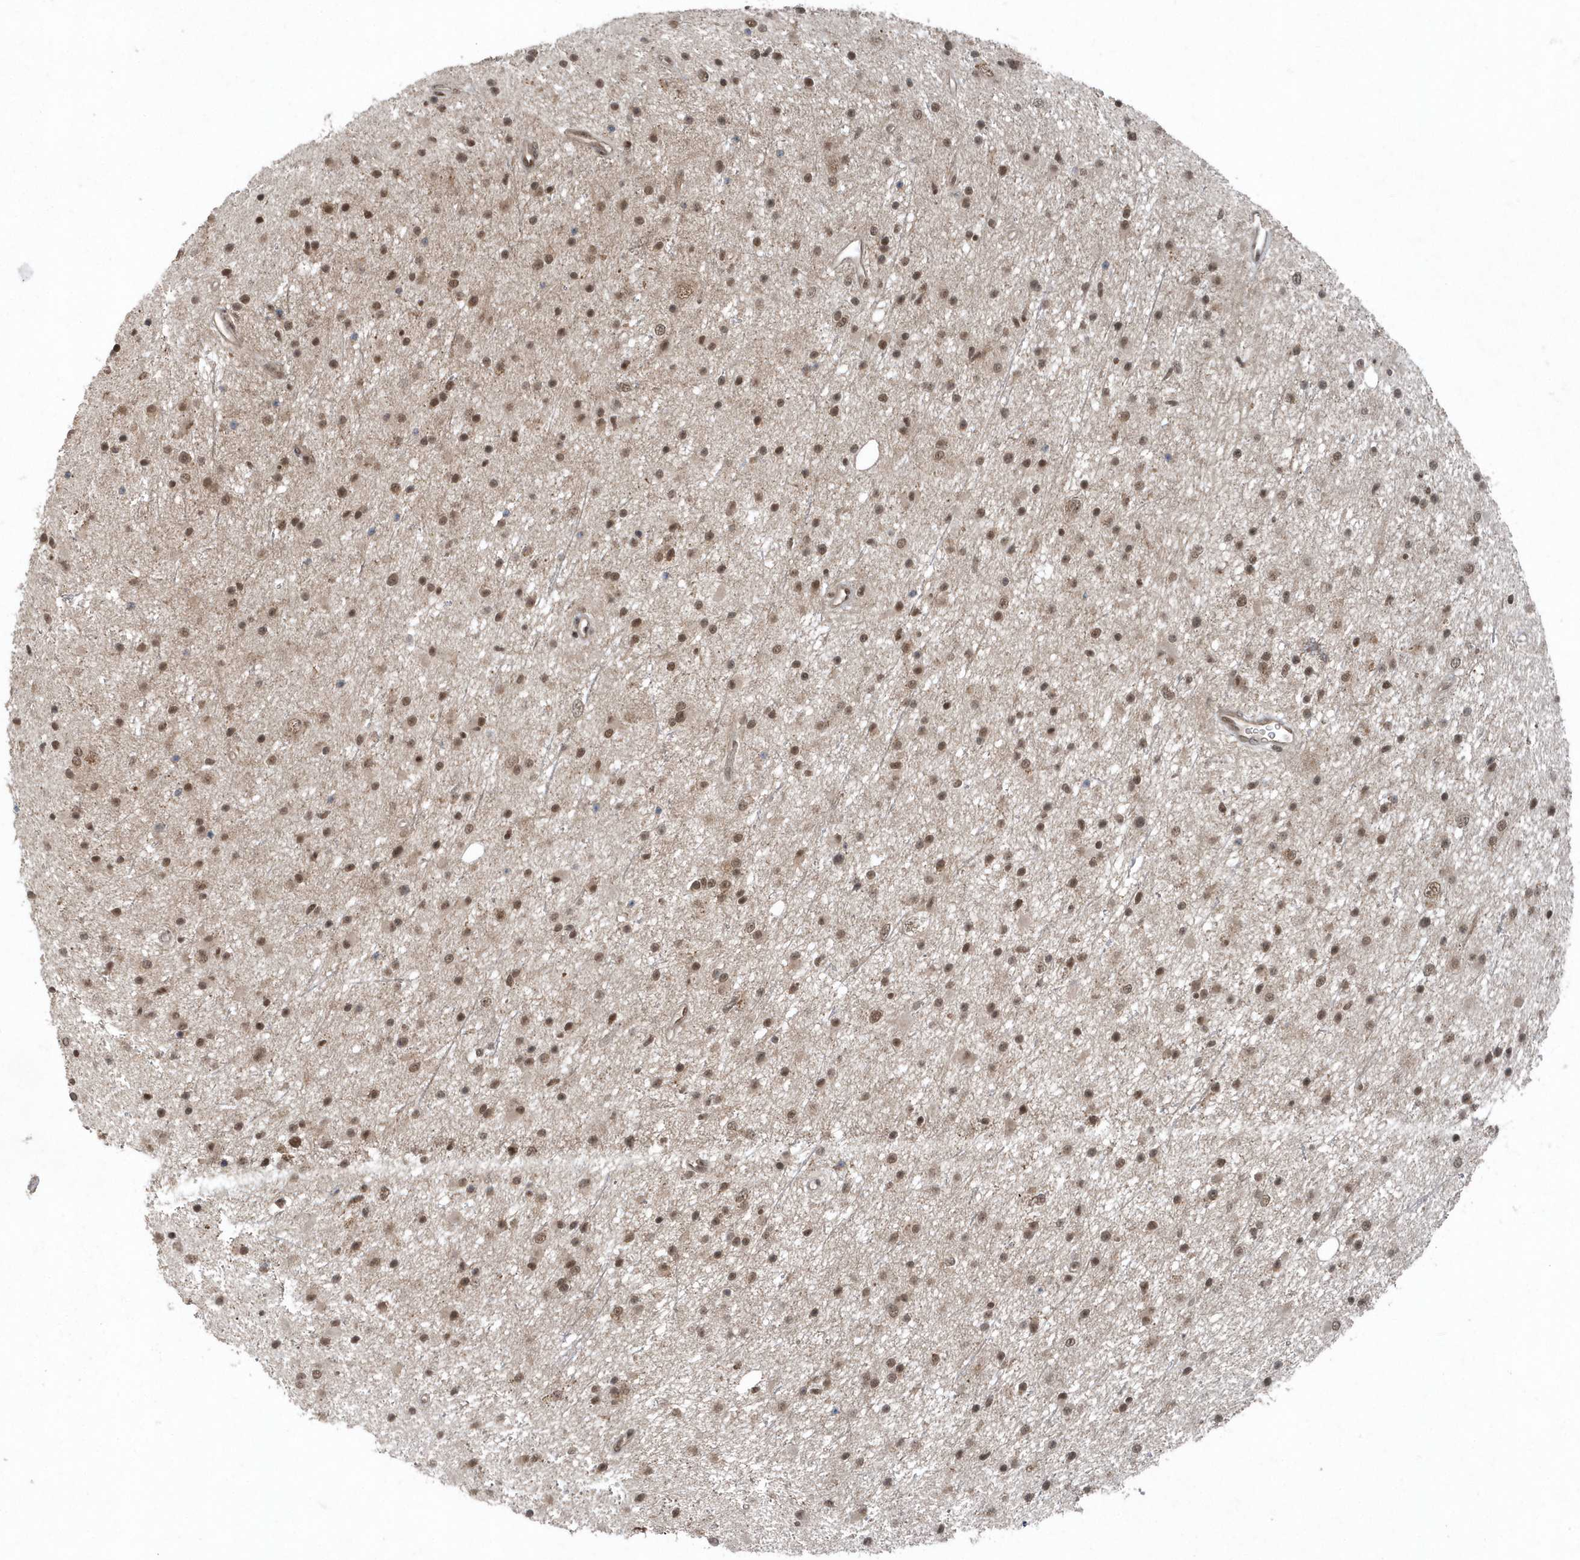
{"staining": {"intensity": "moderate", "quantity": ">75%", "location": "nuclear"}, "tissue": "glioma", "cell_type": "Tumor cells", "image_type": "cancer", "snomed": [{"axis": "morphology", "description": "Glioma, malignant, Low grade"}, {"axis": "topography", "description": "Cerebral cortex"}], "caption": "Tumor cells demonstrate medium levels of moderate nuclear staining in about >75% of cells in glioma.", "gene": "QTRT2", "patient": {"sex": "female", "age": 39}}